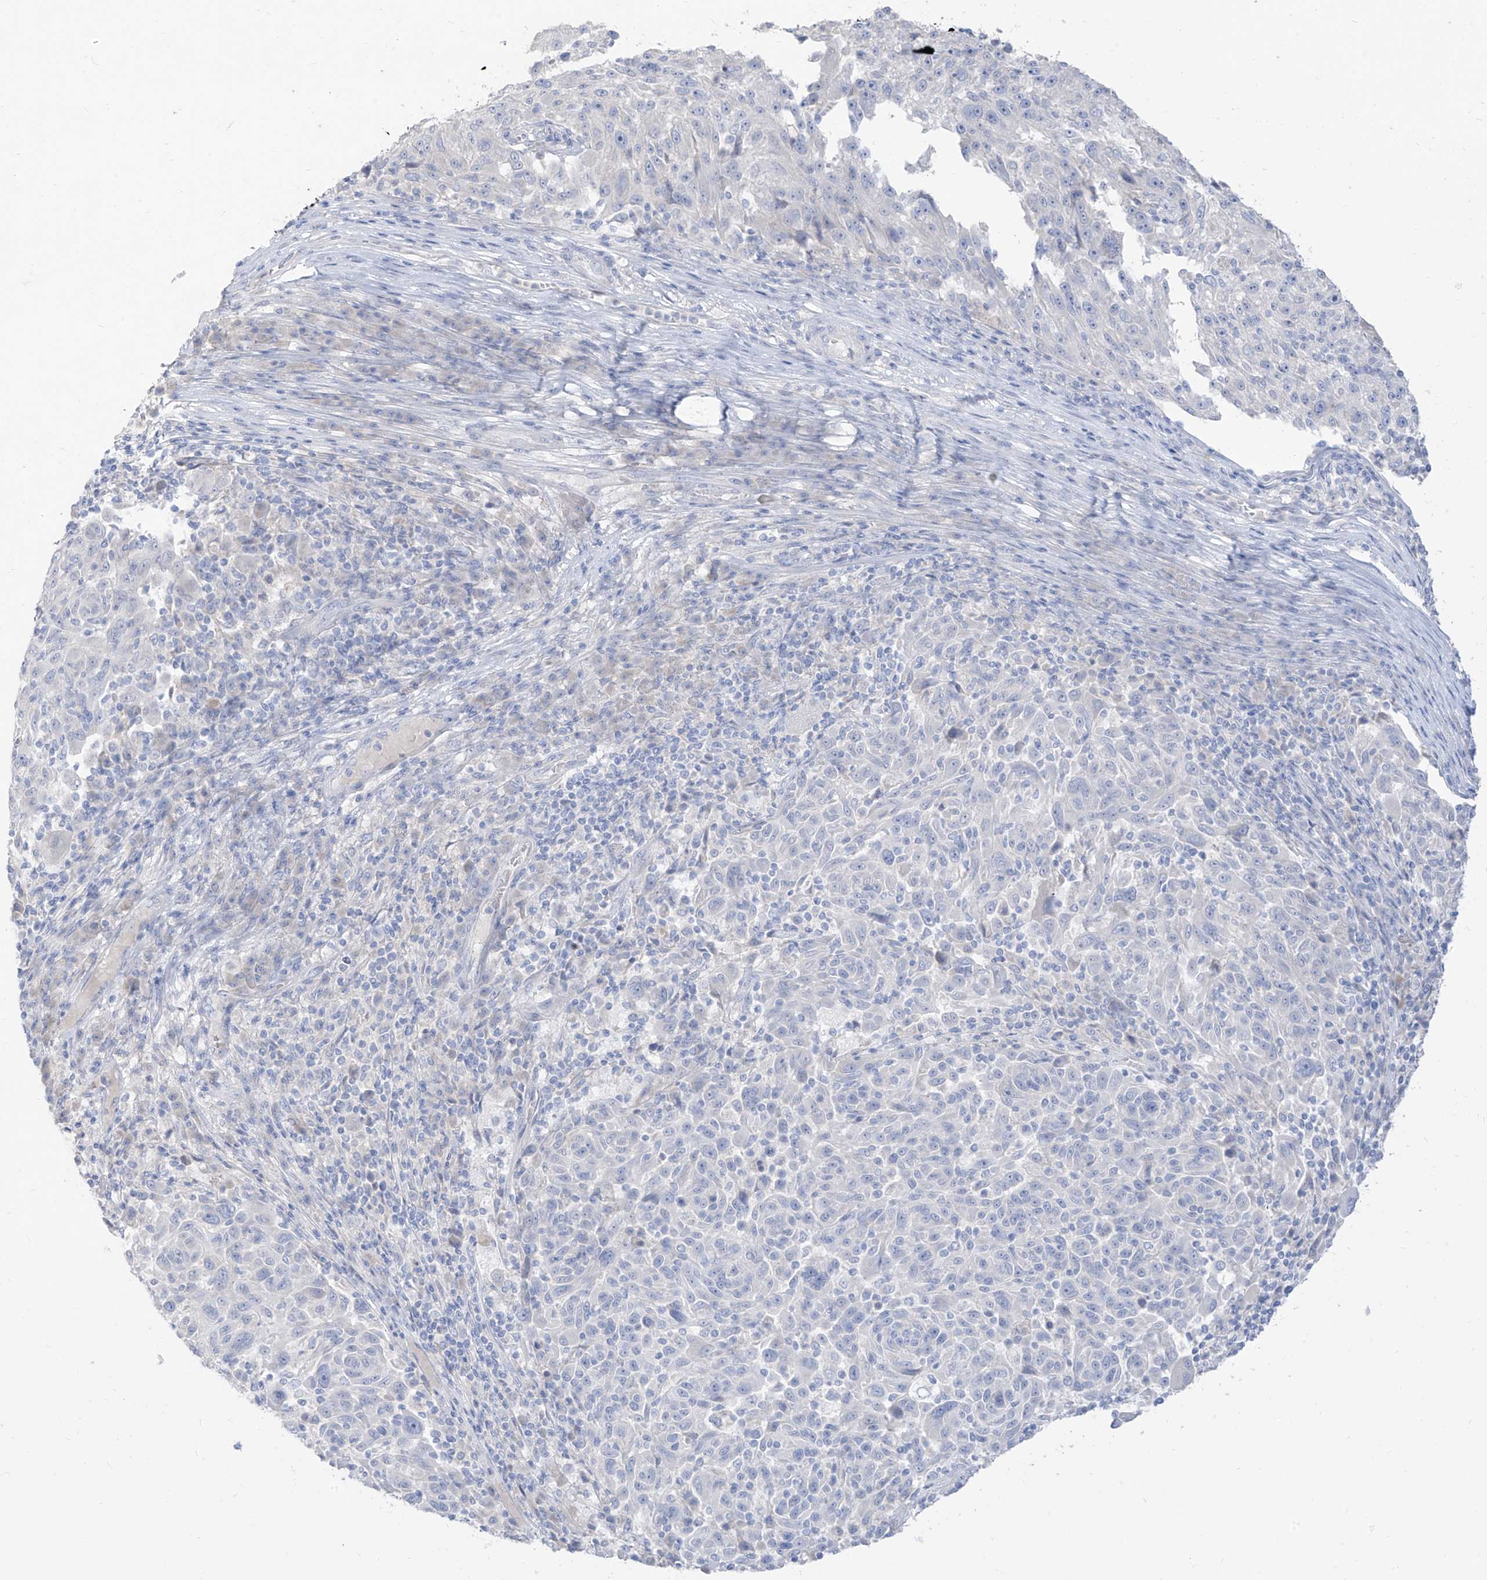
{"staining": {"intensity": "negative", "quantity": "none", "location": "none"}, "tissue": "melanoma", "cell_type": "Tumor cells", "image_type": "cancer", "snomed": [{"axis": "morphology", "description": "Malignant melanoma, NOS"}, {"axis": "topography", "description": "Skin"}], "caption": "An IHC image of melanoma is shown. There is no staining in tumor cells of melanoma.", "gene": "ARHGEF40", "patient": {"sex": "male", "age": 53}}